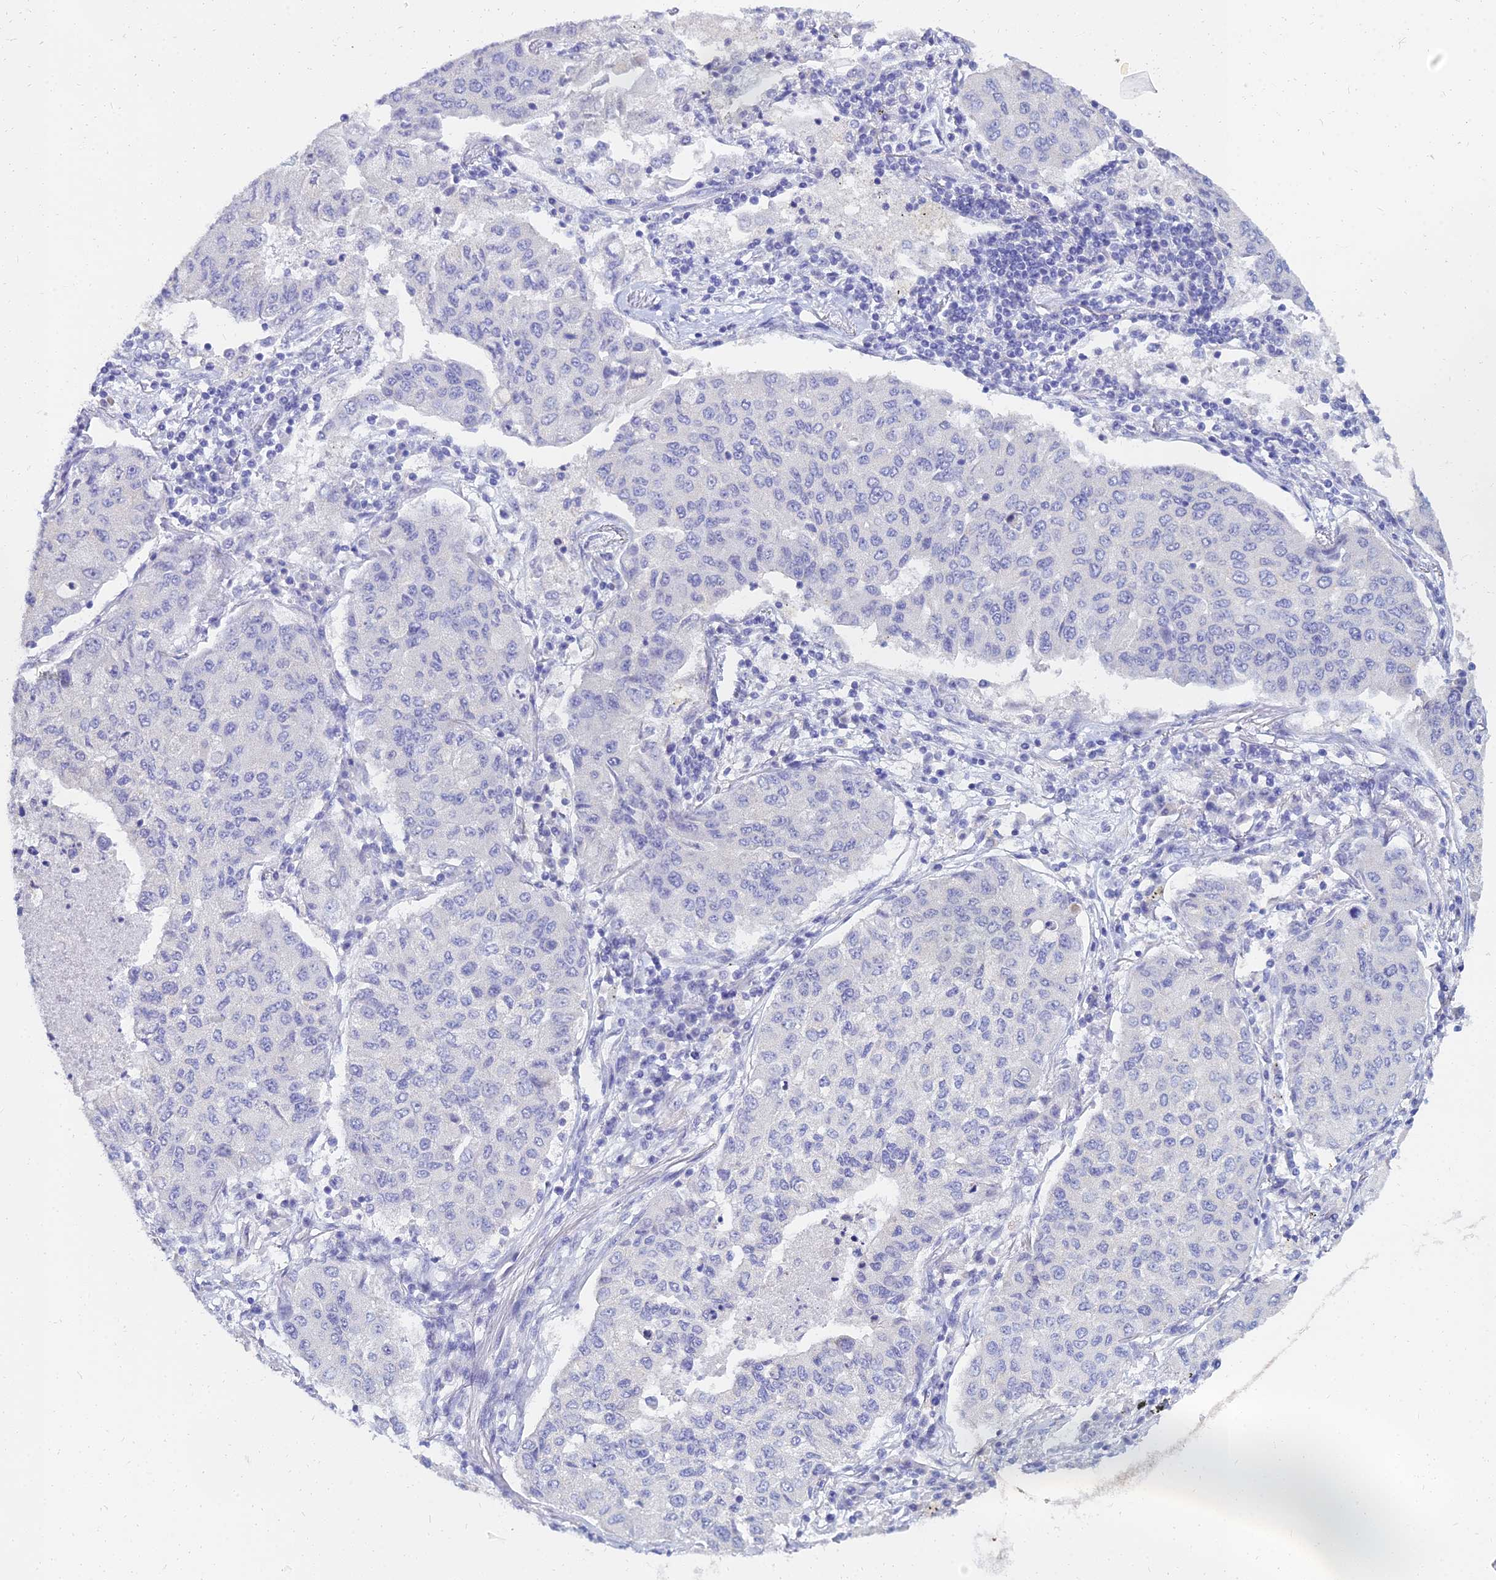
{"staining": {"intensity": "negative", "quantity": "none", "location": "none"}, "tissue": "lung cancer", "cell_type": "Tumor cells", "image_type": "cancer", "snomed": [{"axis": "morphology", "description": "Squamous cell carcinoma, NOS"}, {"axis": "topography", "description": "Lung"}], "caption": "The micrograph demonstrates no significant positivity in tumor cells of lung cancer (squamous cell carcinoma).", "gene": "NPY", "patient": {"sex": "male", "age": 74}}